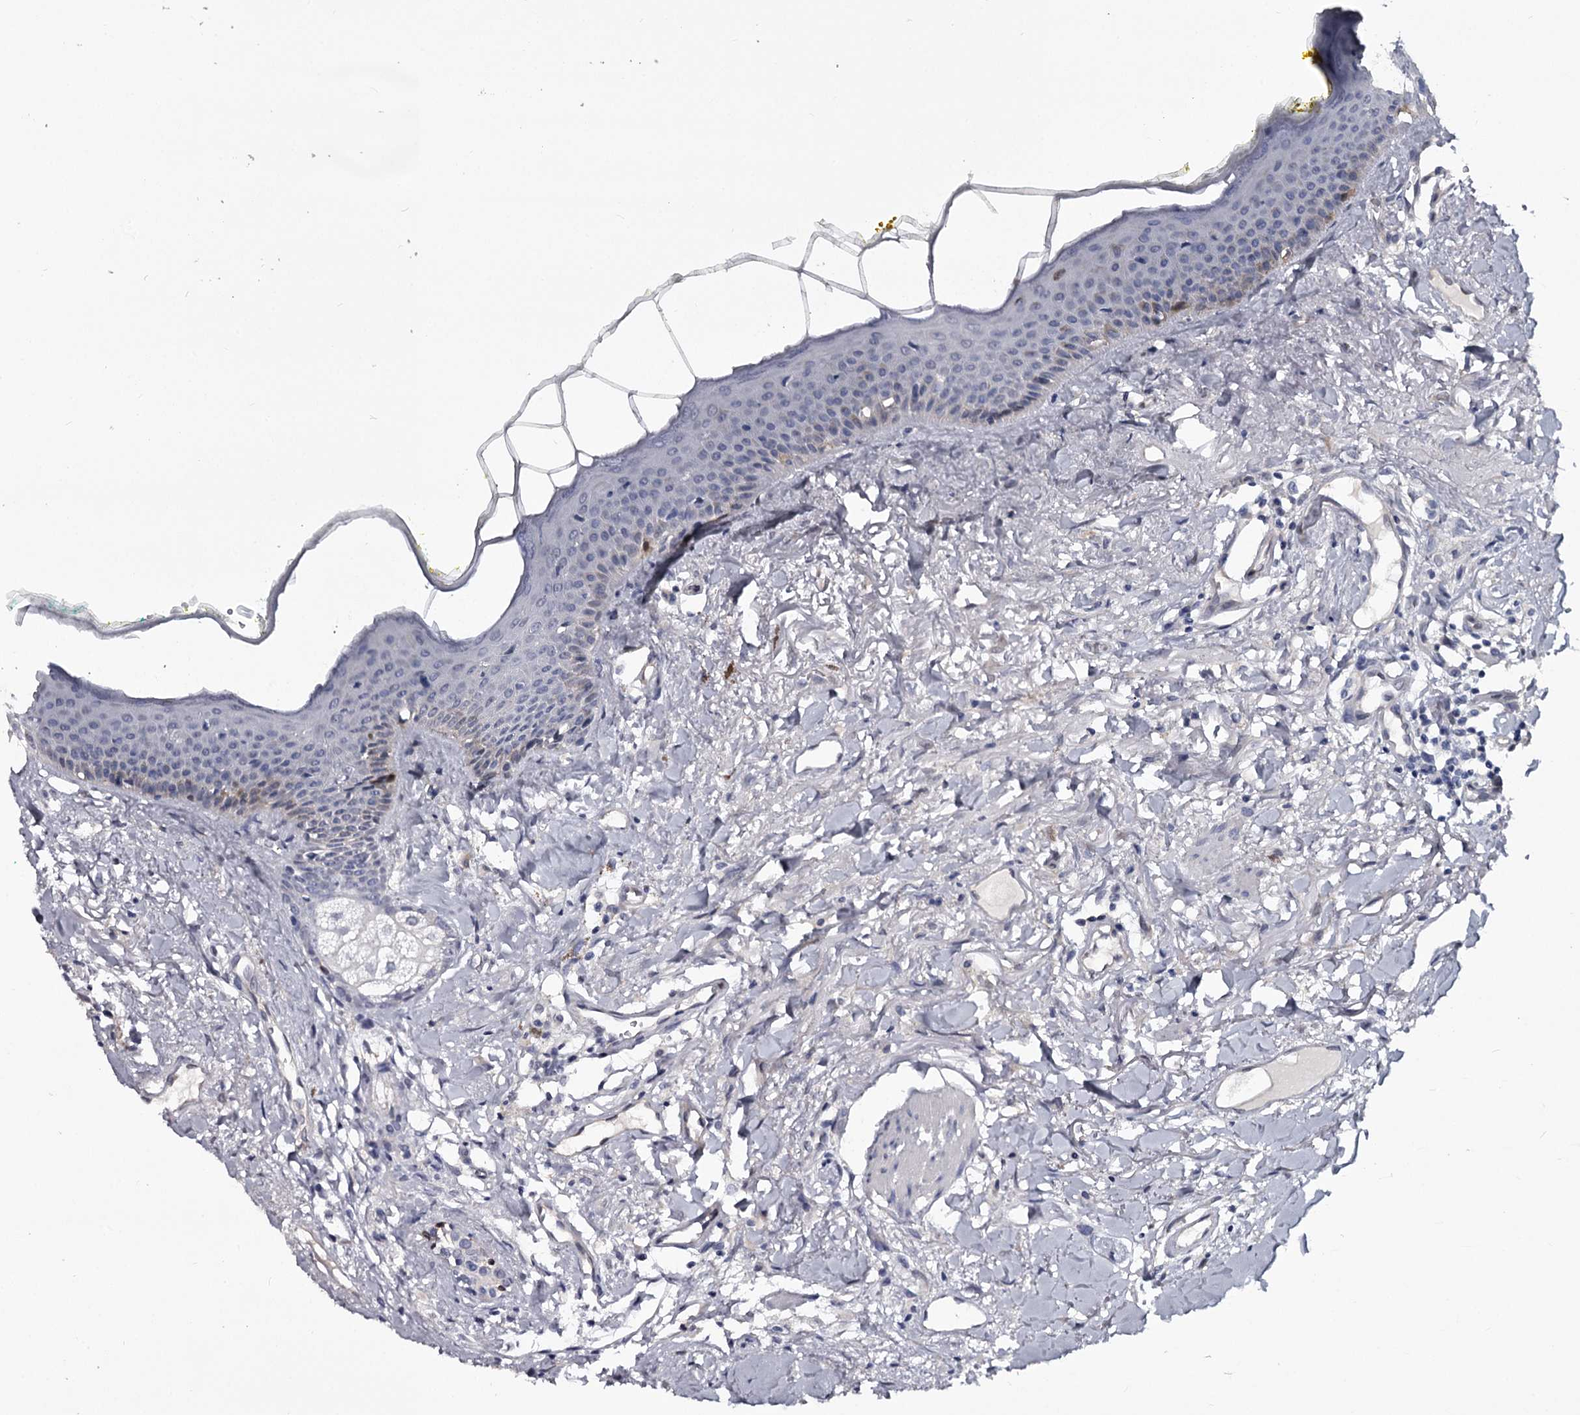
{"staining": {"intensity": "negative", "quantity": "none", "location": "none"}, "tissue": "oral mucosa", "cell_type": "Squamous epithelial cells", "image_type": "normal", "snomed": [{"axis": "morphology", "description": "Normal tissue, NOS"}, {"axis": "topography", "description": "Oral tissue"}], "caption": "High power microscopy photomicrograph of an IHC micrograph of normal oral mucosa, revealing no significant expression in squamous epithelial cells.", "gene": "GSTO1", "patient": {"sex": "female", "age": 70}}